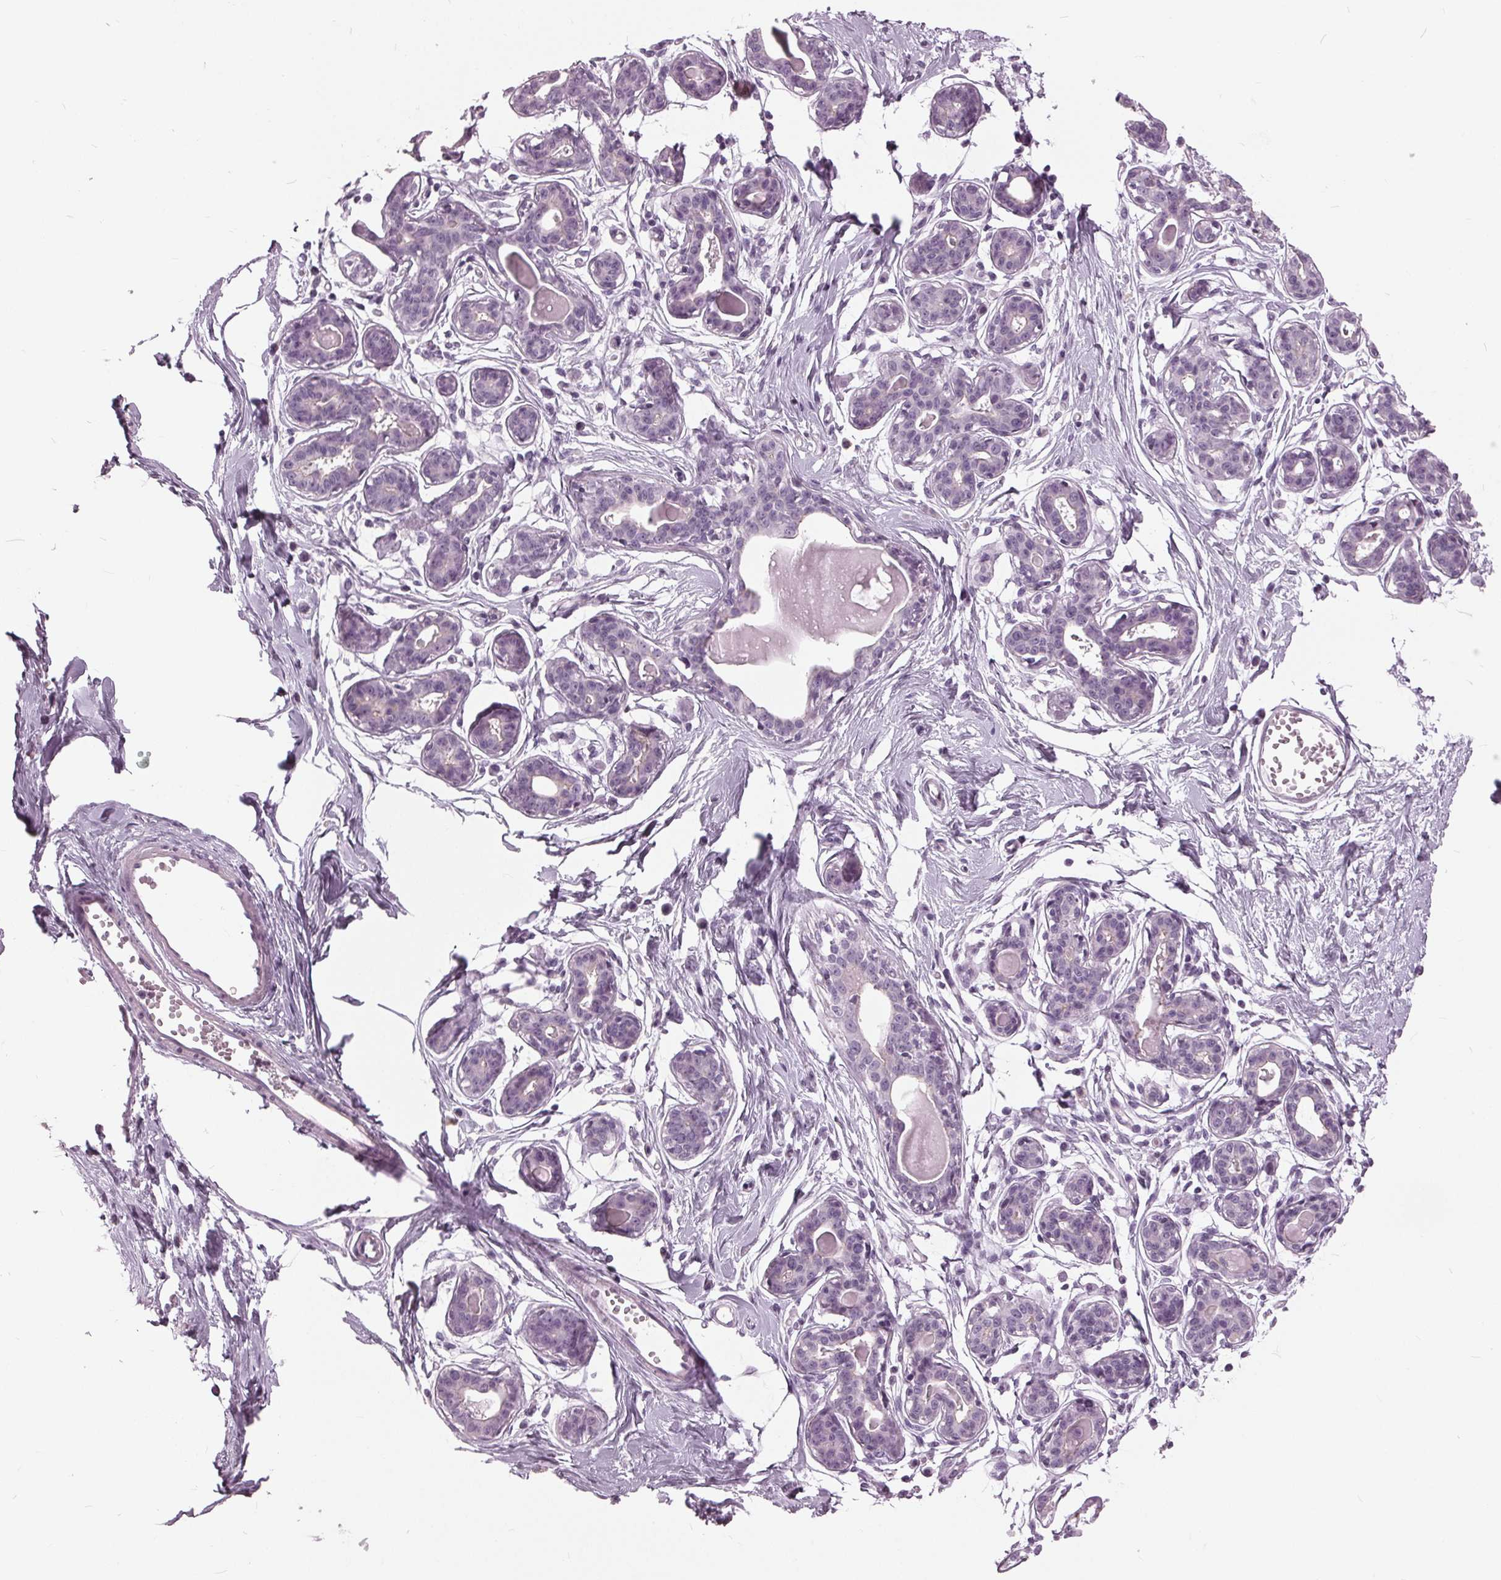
{"staining": {"intensity": "negative", "quantity": "none", "location": "none"}, "tissue": "breast", "cell_type": "Adipocytes", "image_type": "normal", "snomed": [{"axis": "morphology", "description": "Normal tissue, NOS"}, {"axis": "topography", "description": "Breast"}], "caption": "DAB (3,3'-diaminobenzidine) immunohistochemical staining of benign human breast demonstrates no significant expression in adipocytes.", "gene": "SLC9A4", "patient": {"sex": "female", "age": 45}}